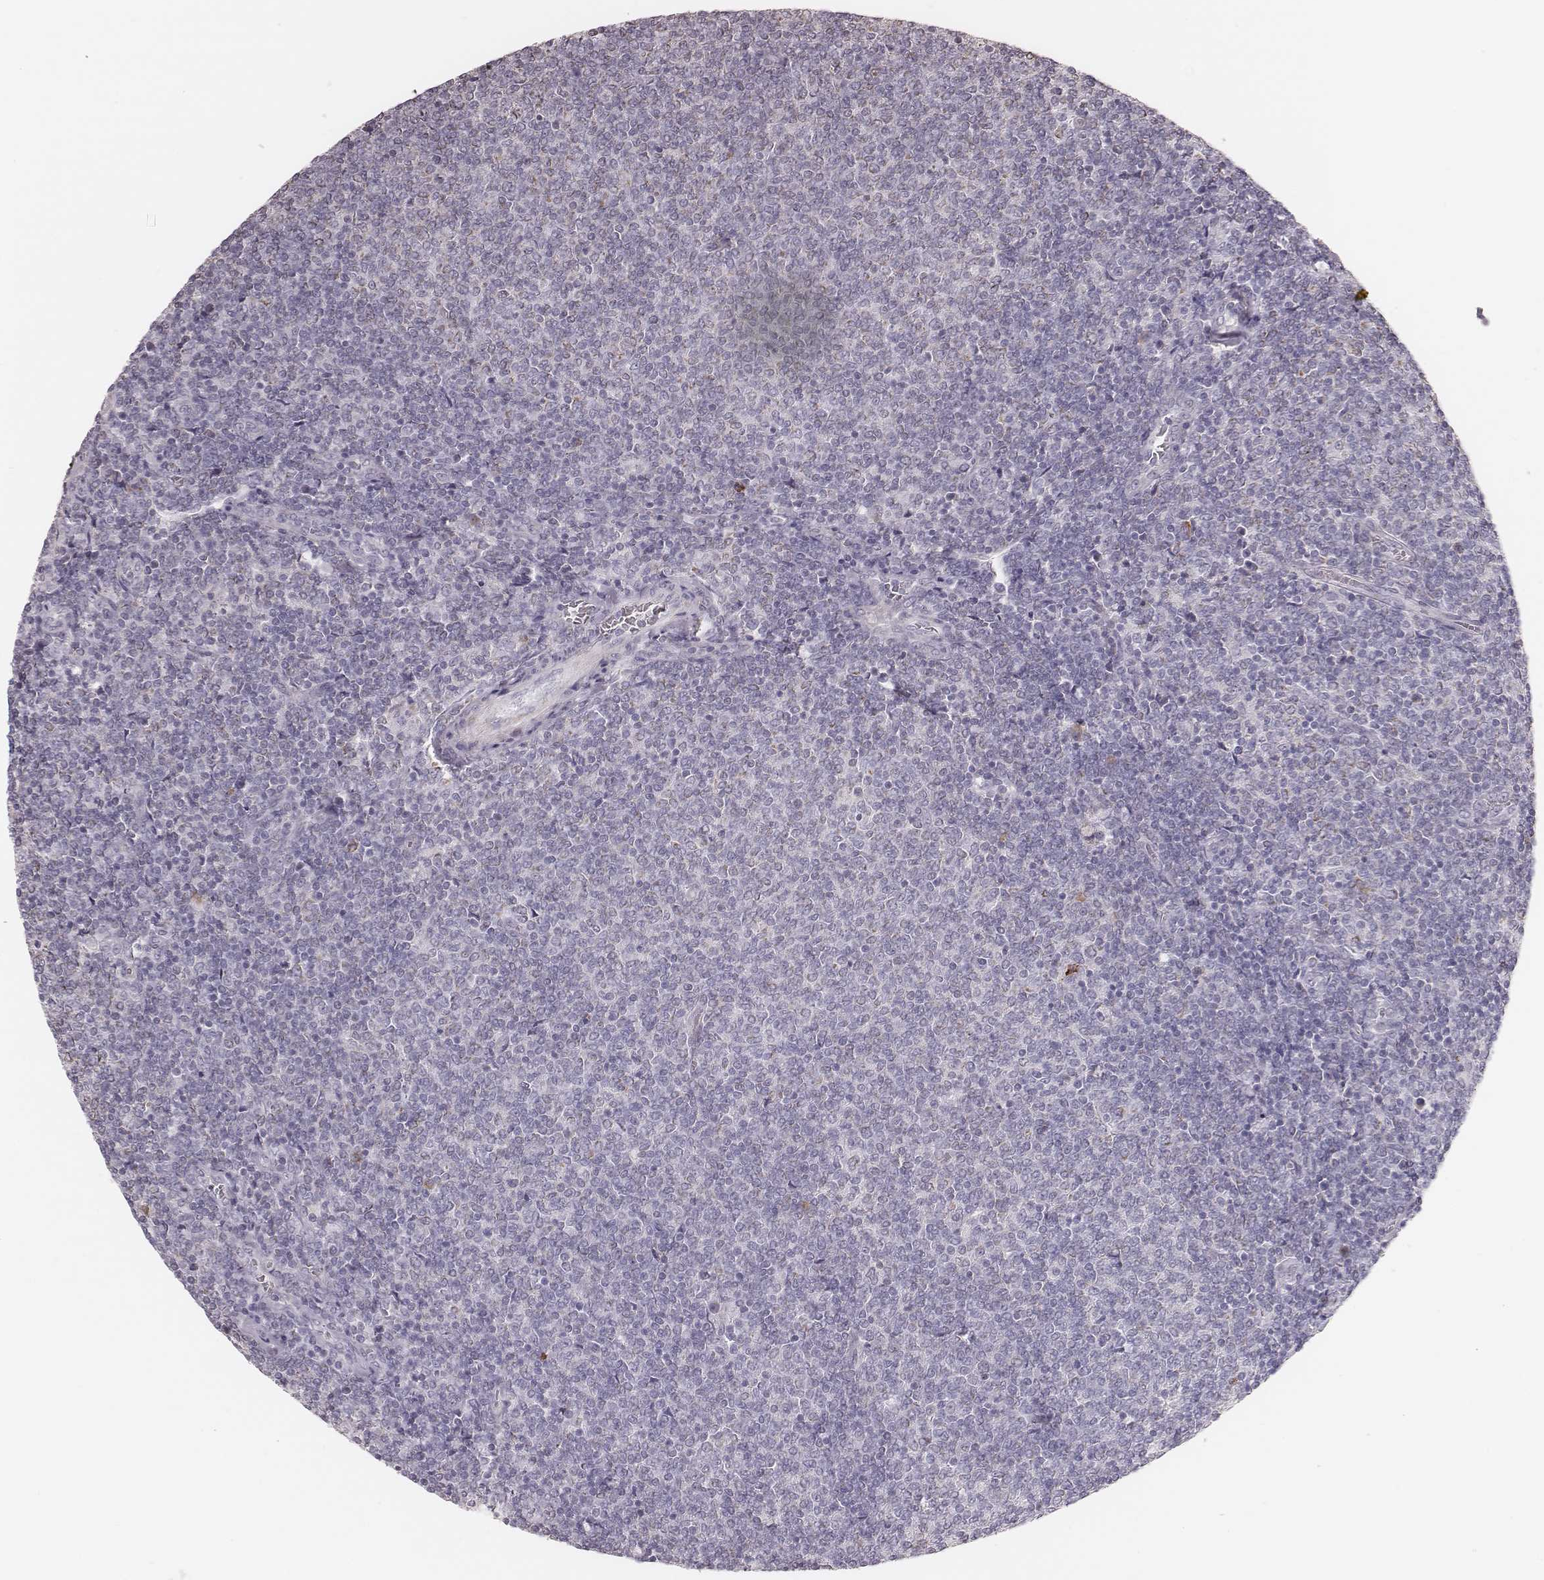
{"staining": {"intensity": "negative", "quantity": "none", "location": "none"}, "tissue": "lymphoma", "cell_type": "Tumor cells", "image_type": "cancer", "snomed": [{"axis": "morphology", "description": "Malignant lymphoma, non-Hodgkin's type, Low grade"}, {"axis": "topography", "description": "Lymph node"}], "caption": "Malignant lymphoma, non-Hodgkin's type (low-grade) was stained to show a protein in brown. There is no significant staining in tumor cells.", "gene": "KIF5C", "patient": {"sex": "male", "age": 52}}